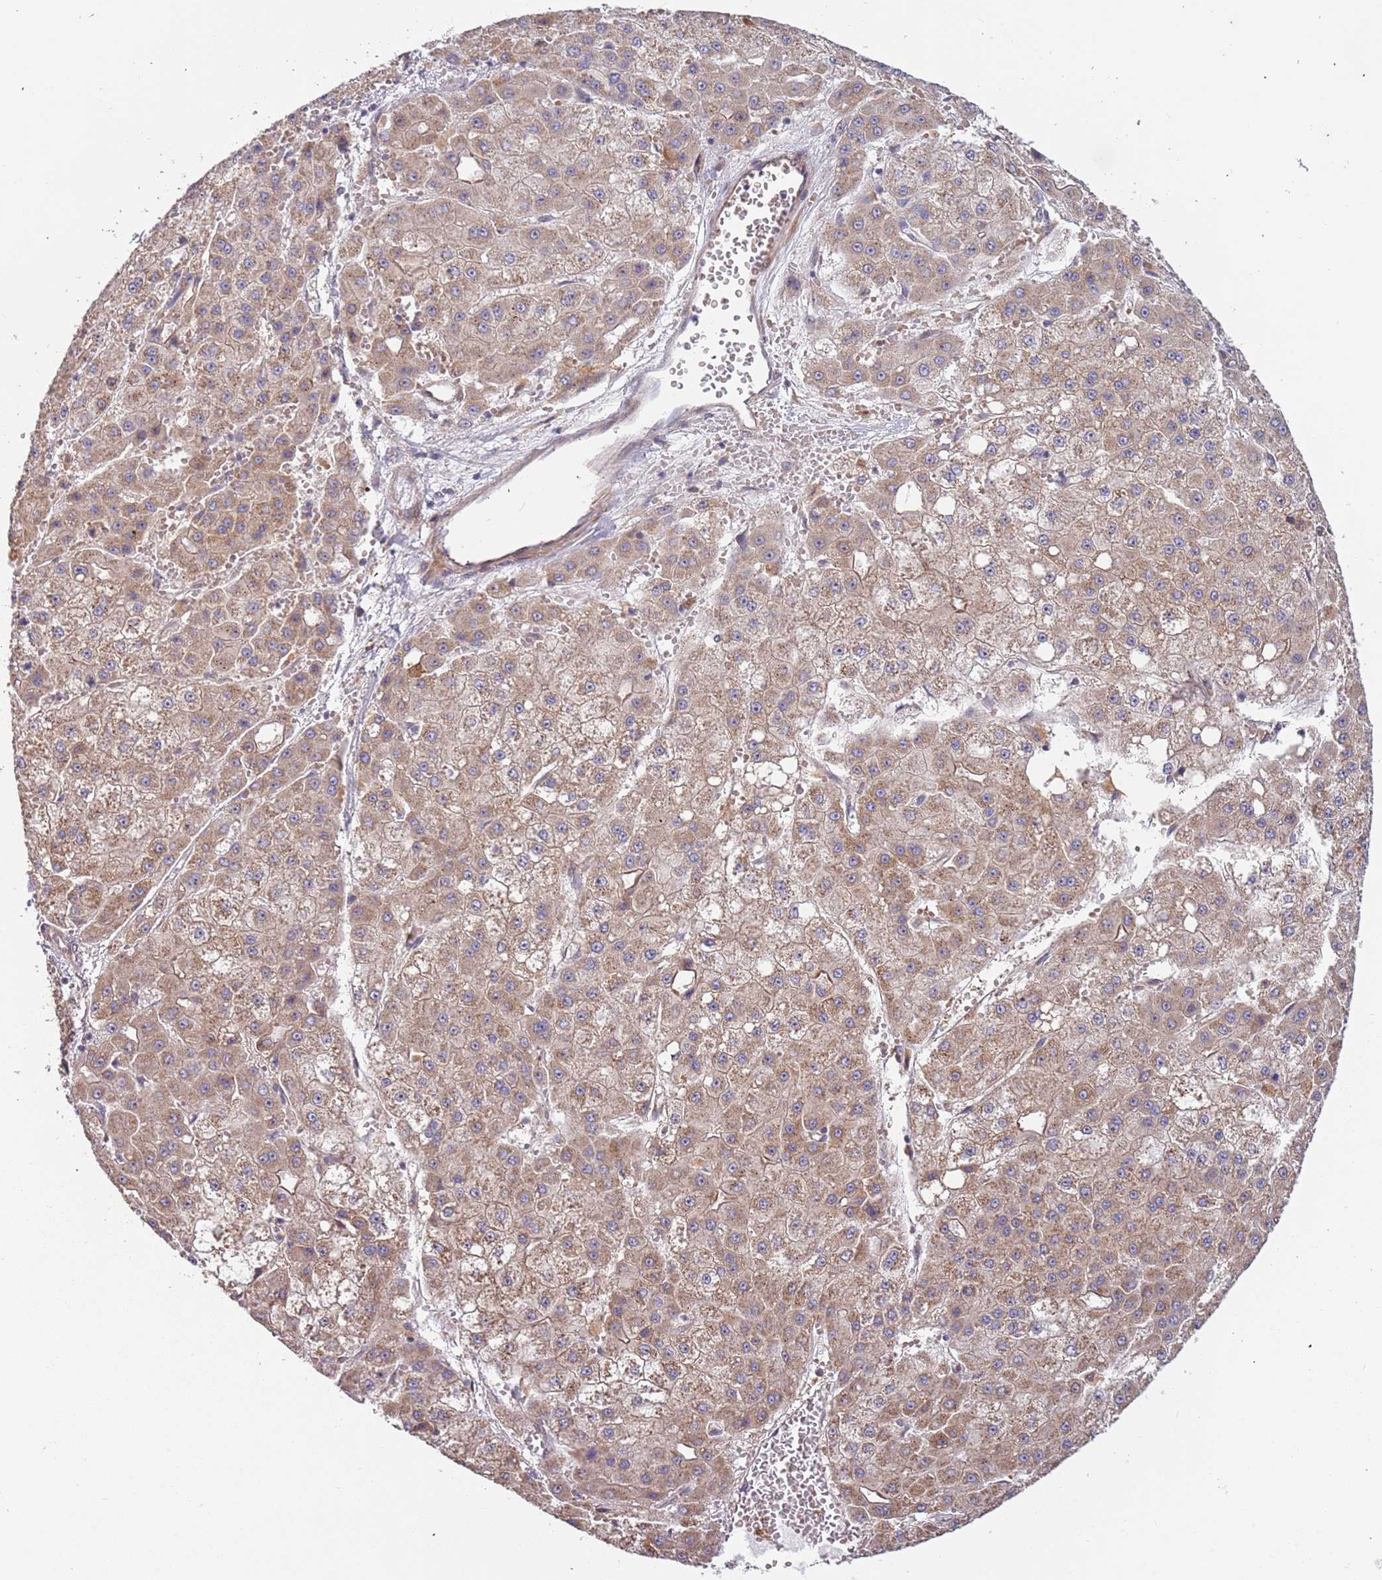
{"staining": {"intensity": "moderate", "quantity": ">75%", "location": "cytoplasmic/membranous"}, "tissue": "liver cancer", "cell_type": "Tumor cells", "image_type": "cancer", "snomed": [{"axis": "morphology", "description": "Carcinoma, Hepatocellular, NOS"}, {"axis": "topography", "description": "Liver"}], "caption": "Protein staining exhibits moderate cytoplasmic/membranous staining in about >75% of tumor cells in liver cancer.", "gene": "TRAPPC6B", "patient": {"sex": "male", "age": 47}}